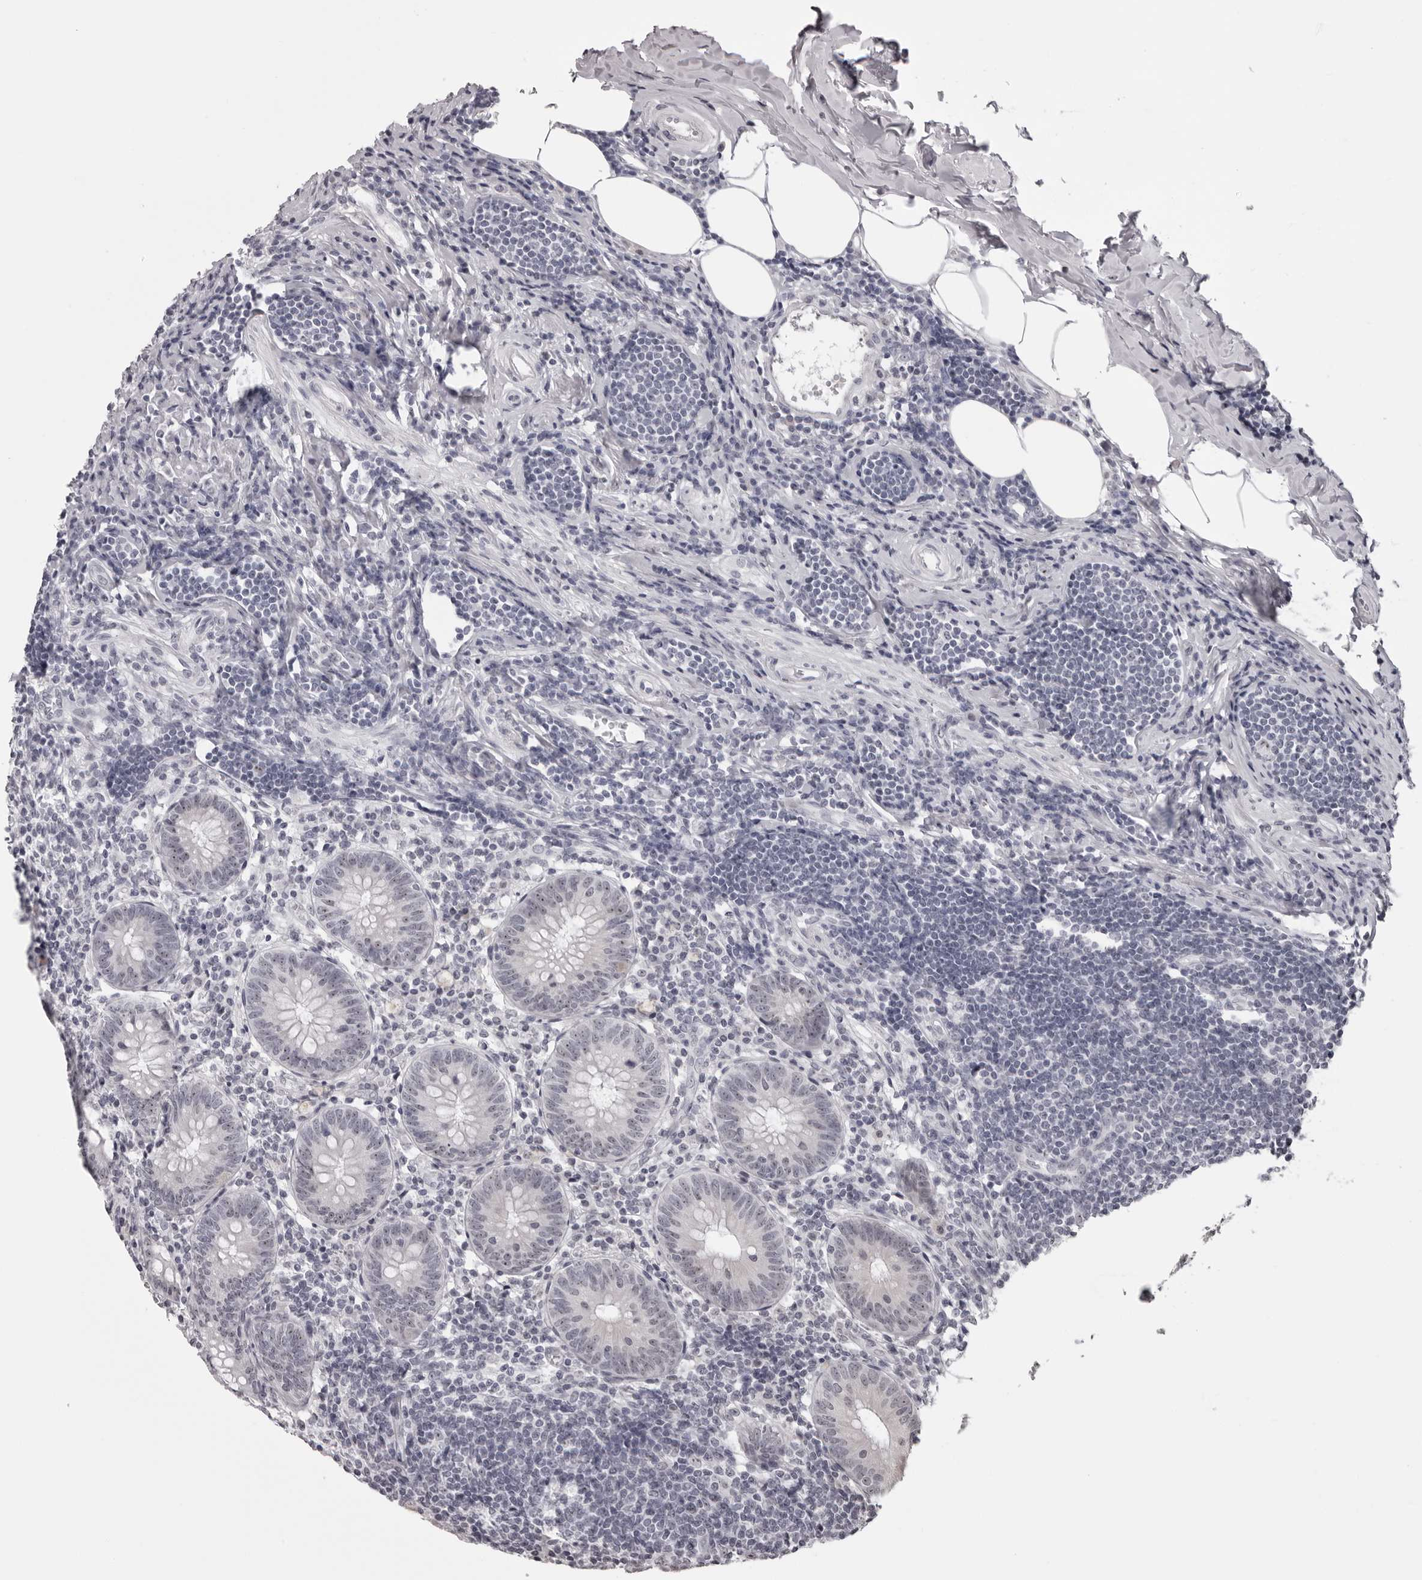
{"staining": {"intensity": "negative", "quantity": "none", "location": "none"}, "tissue": "appendix", "cell_type": "Glandular cells", "image_type": "normal", "snomed": [{"axis": "morphology", "description": "Normal tissue, NOS"}, {"axis": "topography", "description": "Appendix"}], "caption": "Immunohistochemistry histopathology image of benign appendix: appendix stained with DAB (3,3'-diaminobenzidine) shows no significant protein positivity in glandular cells. Nuclei are stained in blue.", "gene": "HELZ", "patient": {"sex": "female", "age": 54}}